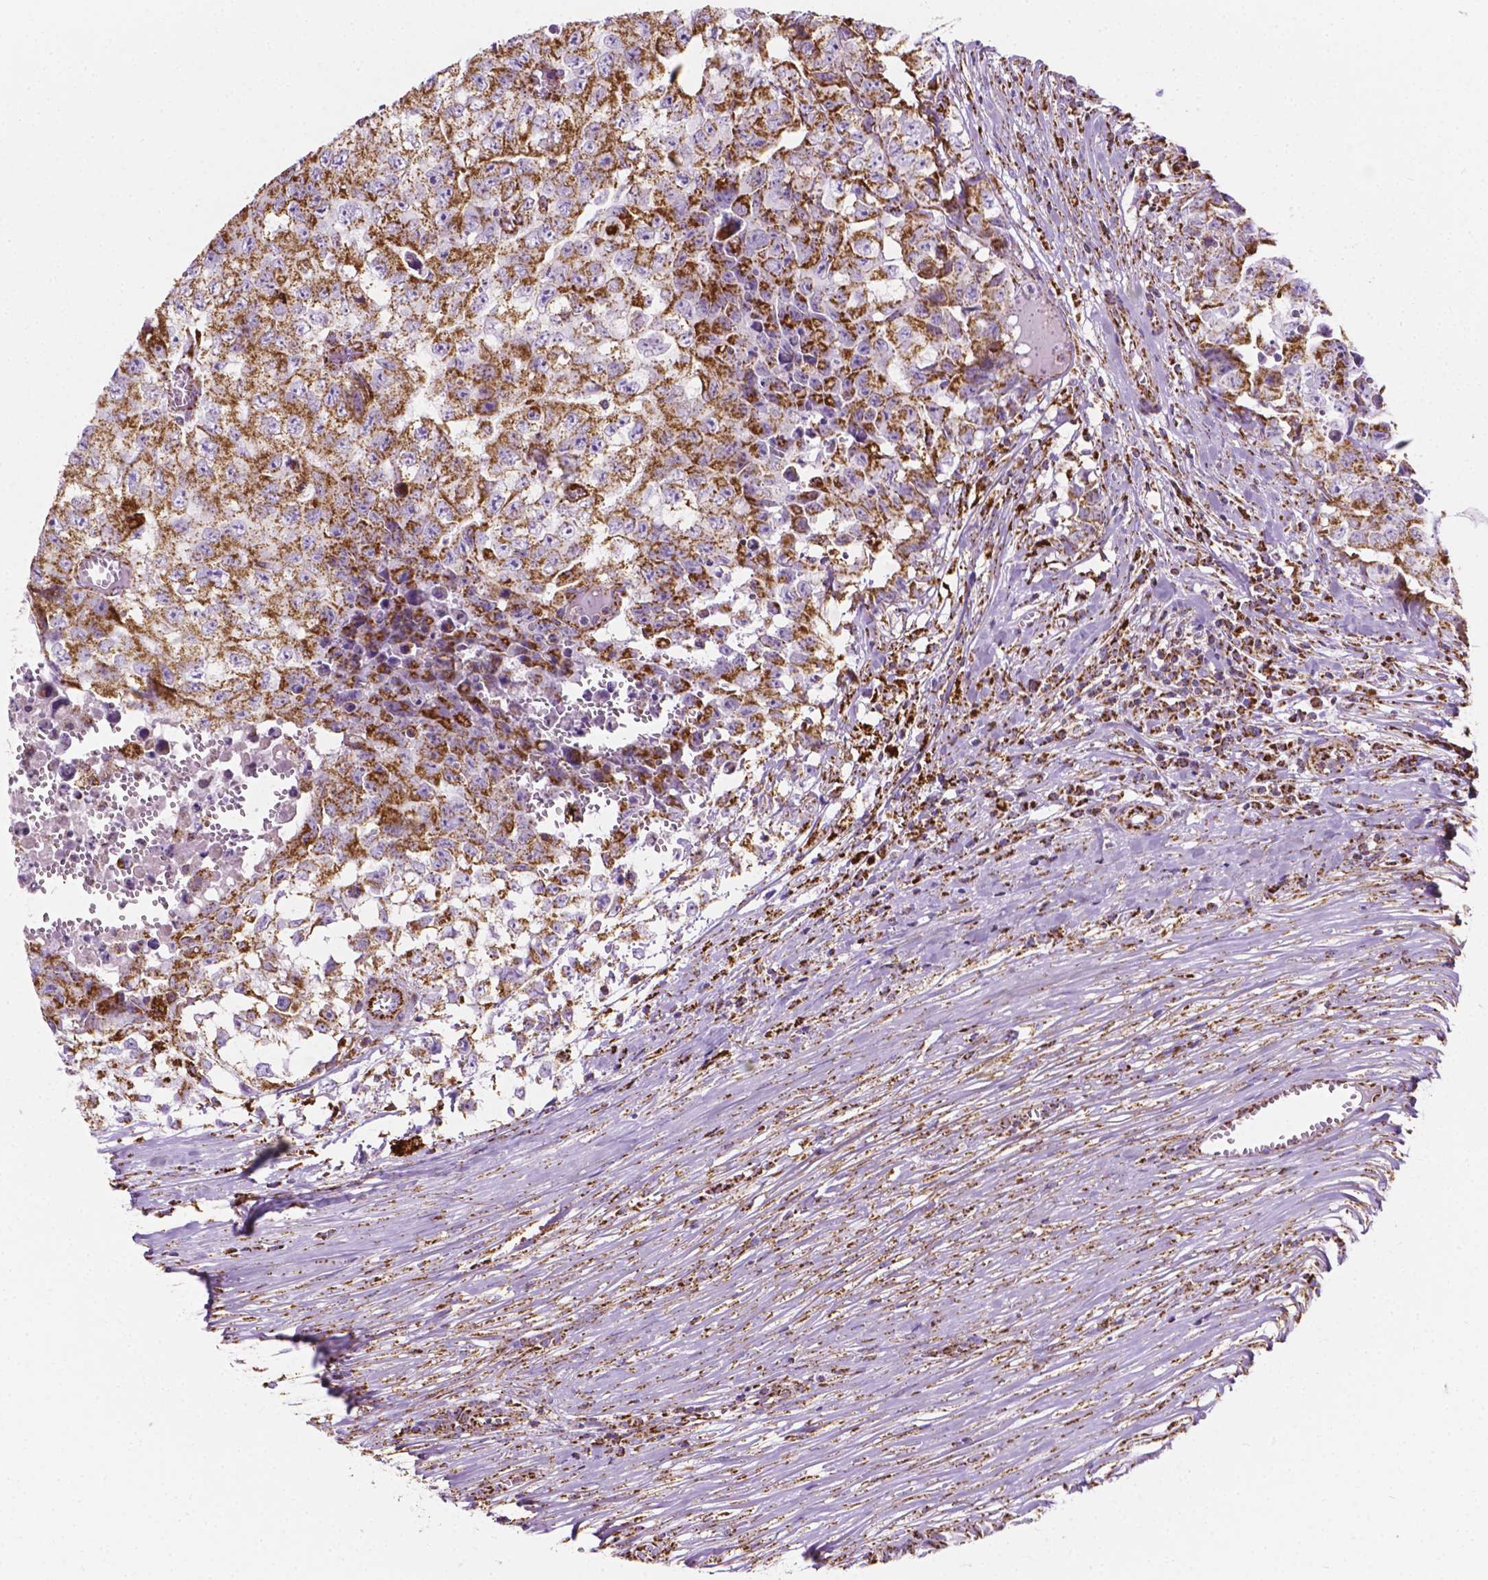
{"staining": {"intensity": "moderate", "quantity": ">75%", "location": "cytoplasmic/membranous"}, "tissue": "testis cancer", "cell_type": "Tumor cells", "image_type": "cancer", "snomed": [{"axis": "morphology", "description": "Carcinoma, Embryonal, NOS"}, {"axis": "morphology", "description": "Teratoma, malignant, NOS"}, {"axis": "topography", "description": "Testis"}], "caption": "Protein expression analysis of human testis teratoma (malignant) reveals moderate cytoplasmic/membranous expression in about >75% of tumor cells.", "gene": "RMDN3", "patient": {"sex": "male", "age": 24}}